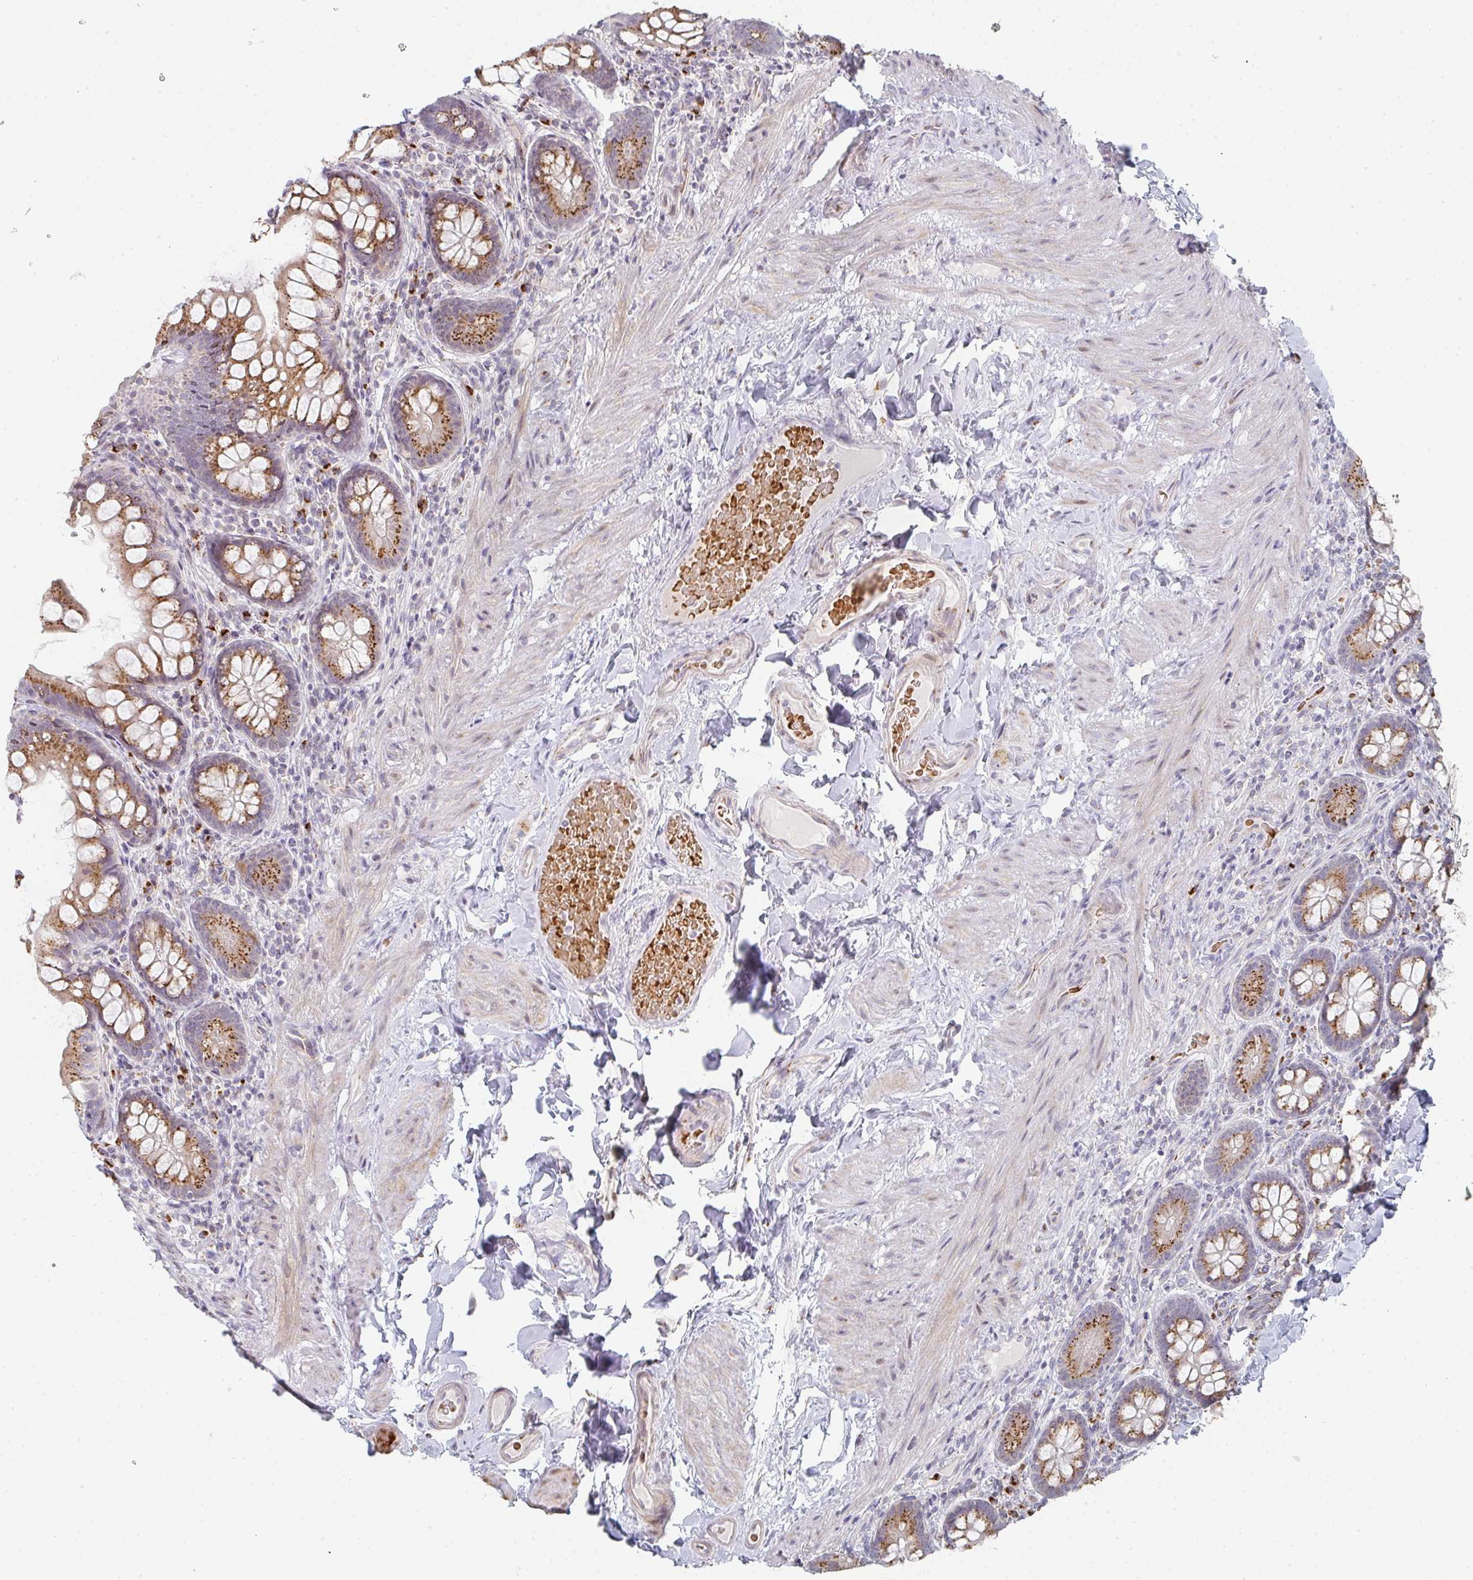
{"staining": {"intensity": "strong", "quantity": ">75%", "location": "cytoplasmic/membranous"}, "tissue": "small intestine", "cell_type": "Glandular cells", "image_type": "normal", "snomed": [{"axis": "morphology", "description": "Normal tissue, NOS"}, {"axis": "topography", "description": "Small intestine"}], "caption": "A brown stain highlights strong cytoplasmic/membranous expression of a protein in glandular cells of unremarkable human small intestine. The staining is performed using DAB (3,3'-diaminobenzidine) brown chromogen to label protein expression. The nuclei are counter-stained blue using hematoxylin.", "gene": "ZNF526", "patient": {"sex": "male", "age": 70}}